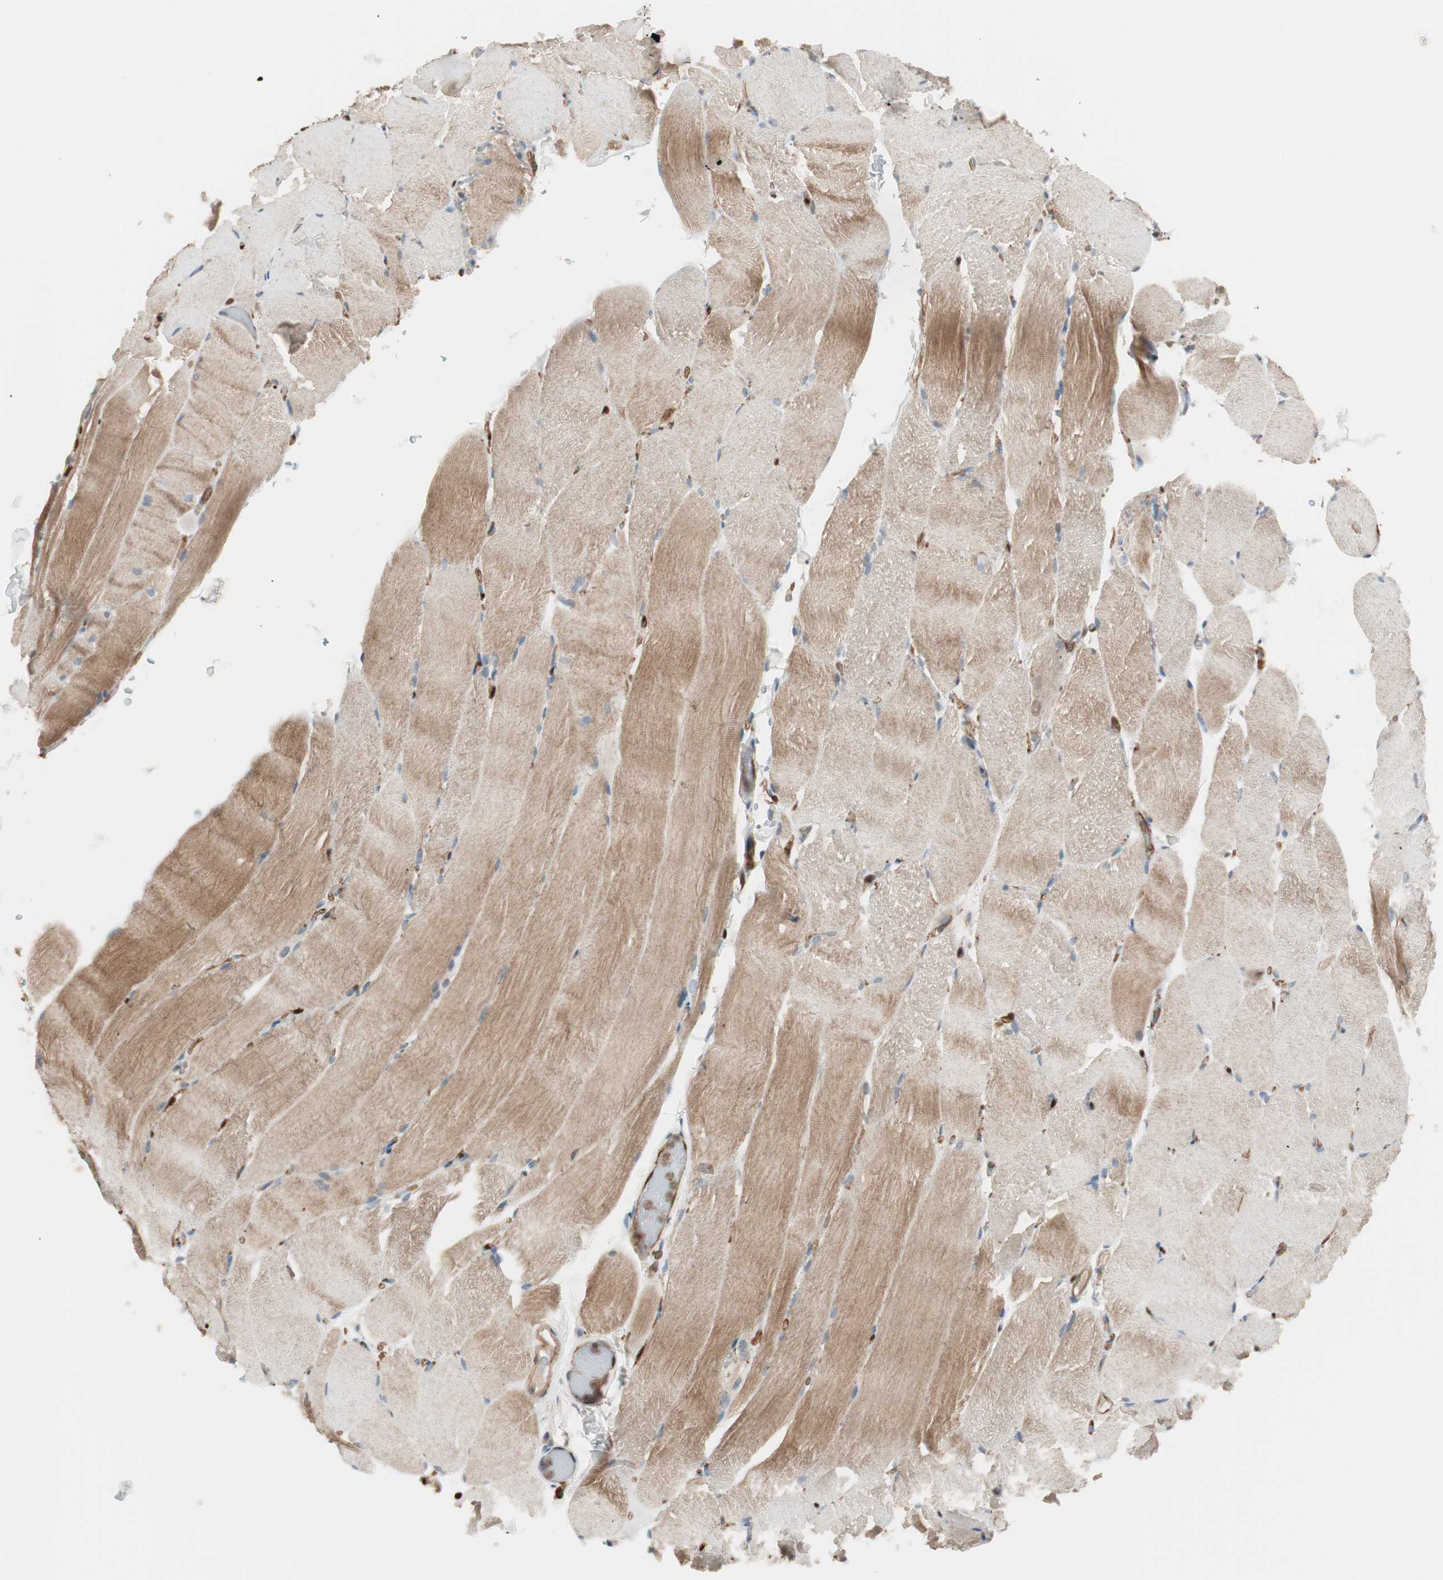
{"staining": {"intensity": "moderate", "quantity": ">75%", "location": "cytoplasmic/membranous"}, "tissue": "skeletal muscle", "cell_type": "Myocytes", "image_type": "normal", "snomed": [{"axis": "morphology", "description": "Normal tissue, NOS"}, {"axis": "topography", "description": "Skeletal muscle"}, {"axis": "topography", "description": "Parathyroid gland"}], "caption": "Moderate cytoplasmic/membranous positivity for a protein is seen in about >75% of myocytes of benign skeletal muscle using IHC.", "gene": "STAB1", "patient": {"sex": "female", "age": 37}}